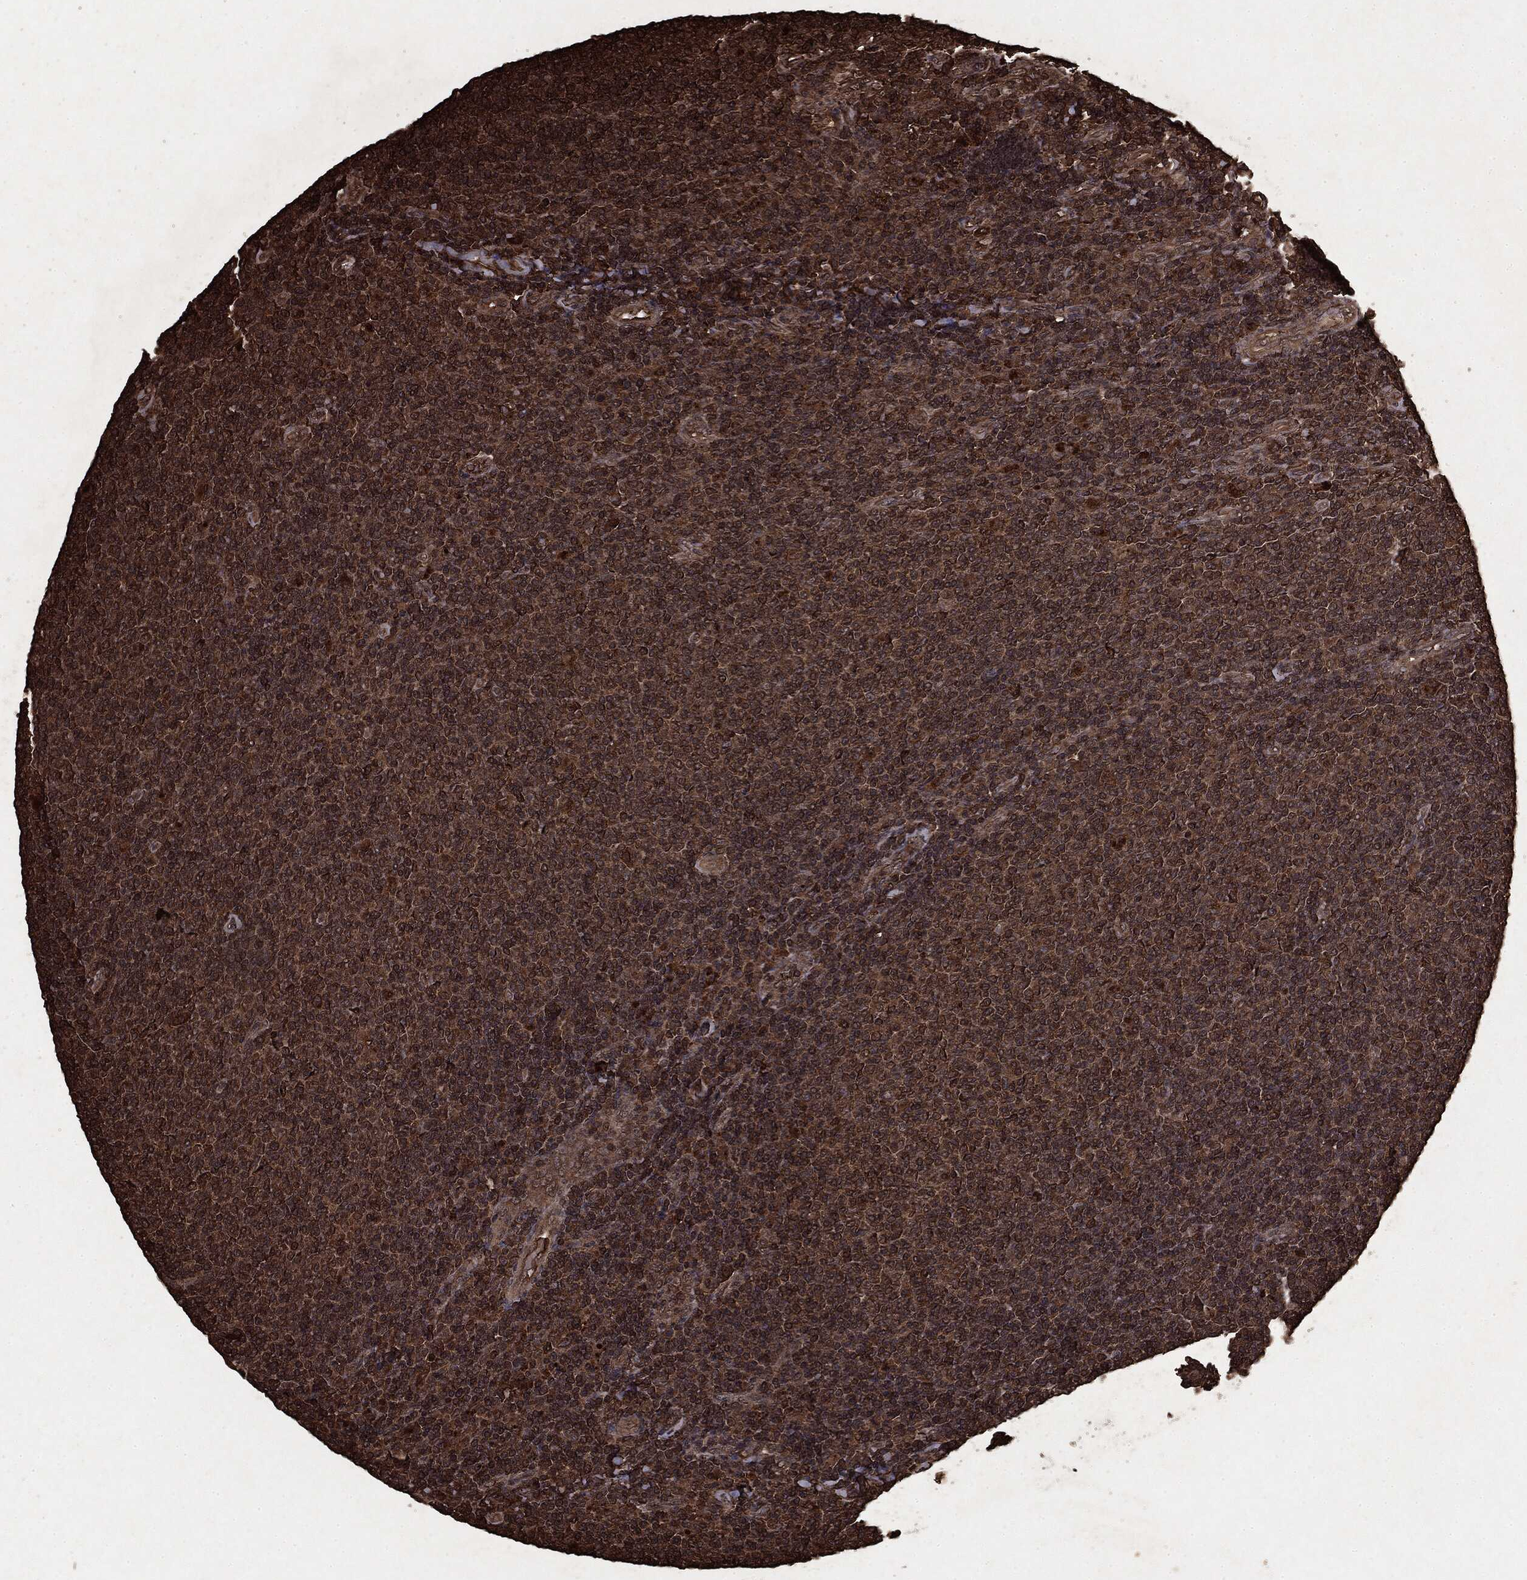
{"staining": {"intensity": "moderate", "quantity": ">75%", "location": "cytoplasmic/membranous"}, "tissue": "lymphoma", "cell_type": "Tumor cells", "image_type": "cancer", "snomed": [{"axis": "morphology", "description": "Malignant lymphoma, non-Hodgkin's type, Low grade"}, {"axis": "topography", "description": "Lymph node"}], "caption": "Immunohistochemistry photomicrograph of human malignant lymphoma, non-Hodgkin's type (low-grade) stained for a protein (brown), which demonstrates medium levels of moderate cytoplasmic/membranous expression in approximately >75% of tumor cells.", "gene": "ARAF", "patient": {"sex": "male", "age": 52}}